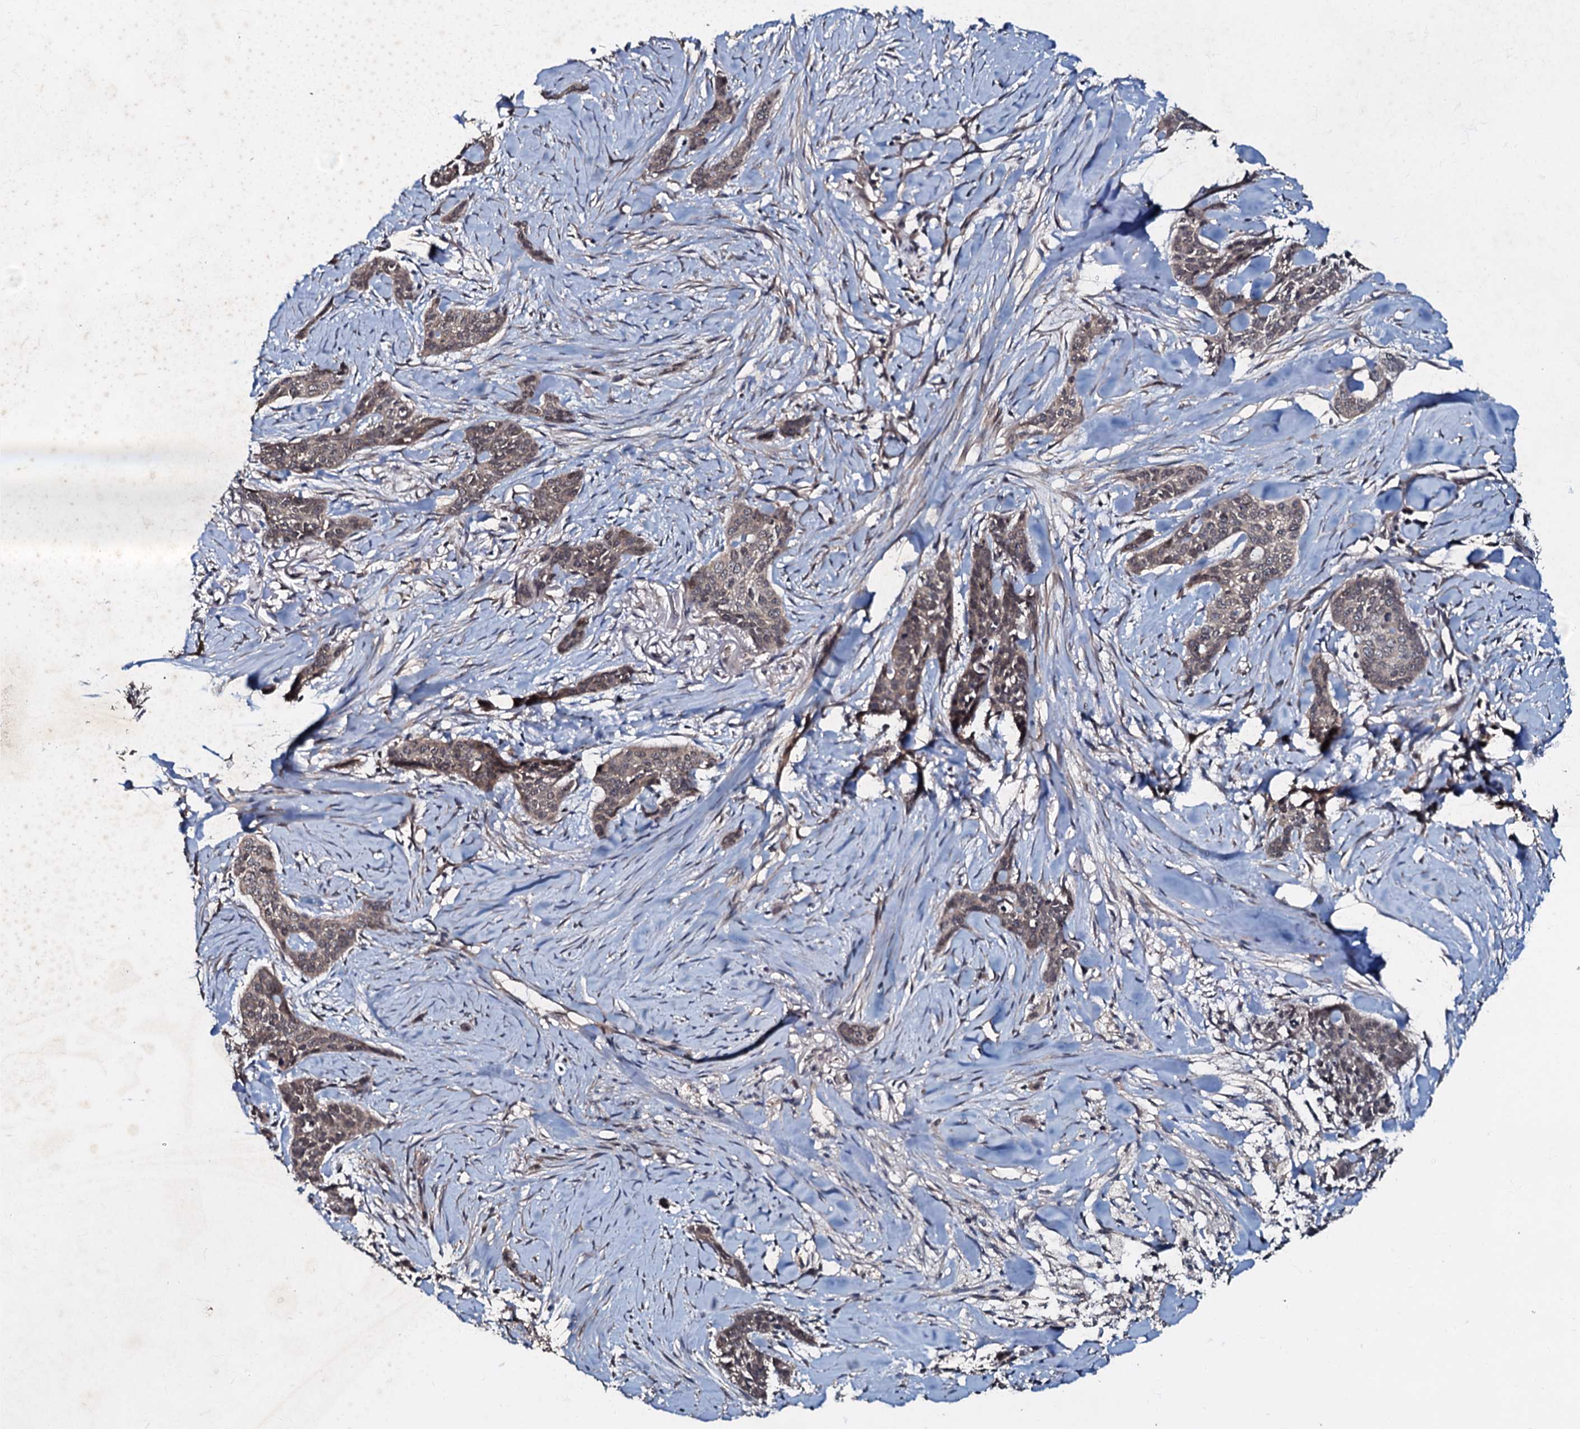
{"staining": {"intensity": "weak", "quantity": "25%-75%", "location": "cytoplasmic/membranous"}, "tissue": "skin cancer", "cell_type": "Tumor cells", "image_type": "cancer", "snomed": [{"axis": "morphology", "description": "Basal cell carcinoma"}, {"axis": "topography", "description": "Skin"}], "caption": "Immunohistochemistry (IHC) staining of skin basal cell carcinoma, which shows low levels of weak cytoplasmic/membranous staining in approximately 25%-75% of tumor cells indicating weak cytoplasmic/membranous protein expression. The staining was performed using DAB (3,3'-diaminobenzidine) (brown) for protein detection and nuclei were counterstained in hematoxylin (blue).", "gene": "MANSC4", "patient": {"sex": "female", "age": 64}}